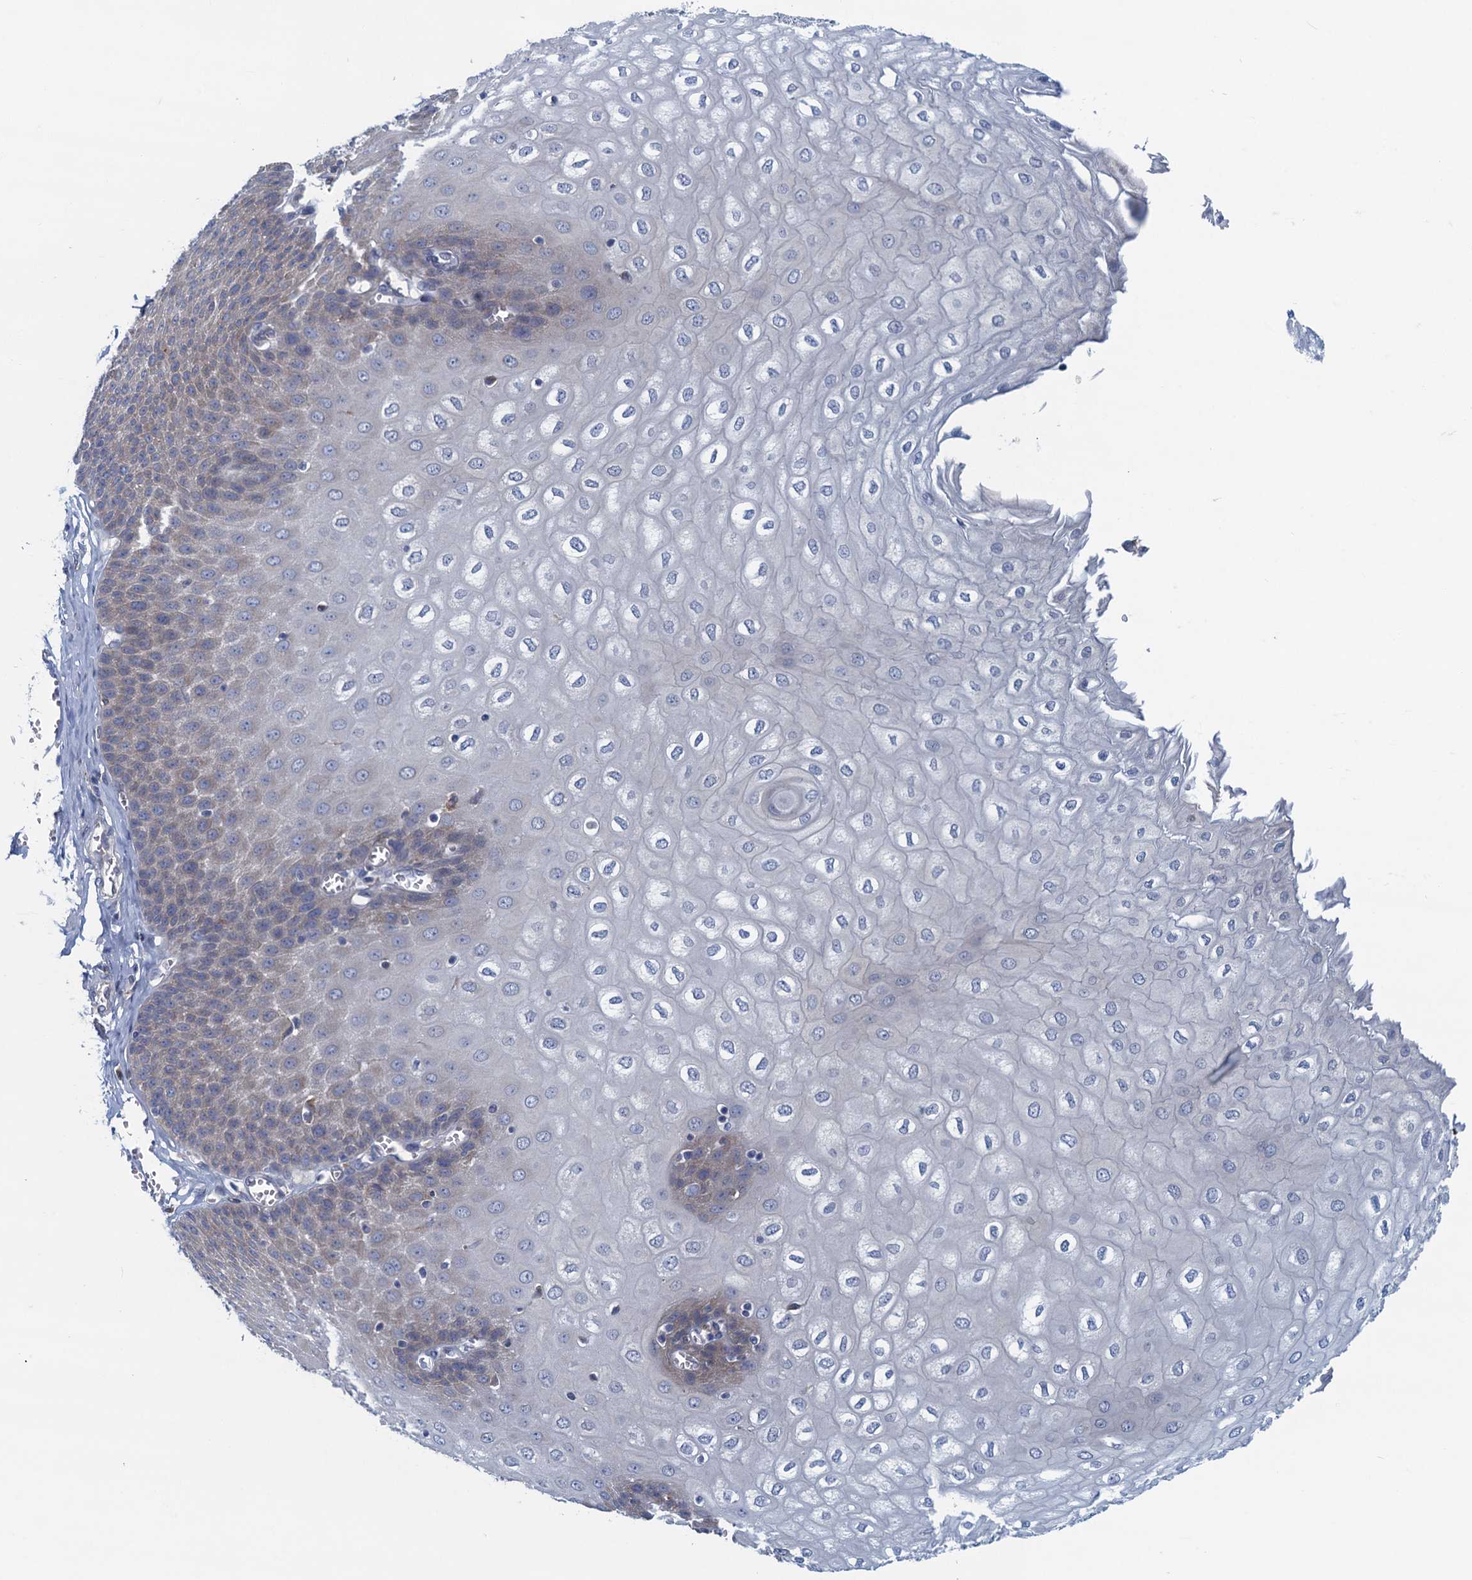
{"staining": {"intensity": "weak", "quantity": "25%-75%", "location": "cytoplasmic/membranous"}, "tissue": "esophagus", "cell_type": "Squamous epithelial cells", "image_type": "normal", "snomed": [{"axis": "morphology", "description": "Normal tissue, NOS"}, {"axis": "topography", "description": "Esophagus"}], "caption": "Immunohistochemical staining of unremarkable human esophagus reveals weak cytoplasmic/membranous protein positivity in approximately 25%-75% of squamous epithelial cells. (Brightfield microscopy of DAB IHC at high magnification).", "gene": "MYDGF", "patient": {"sex": "male", "age": 60}}